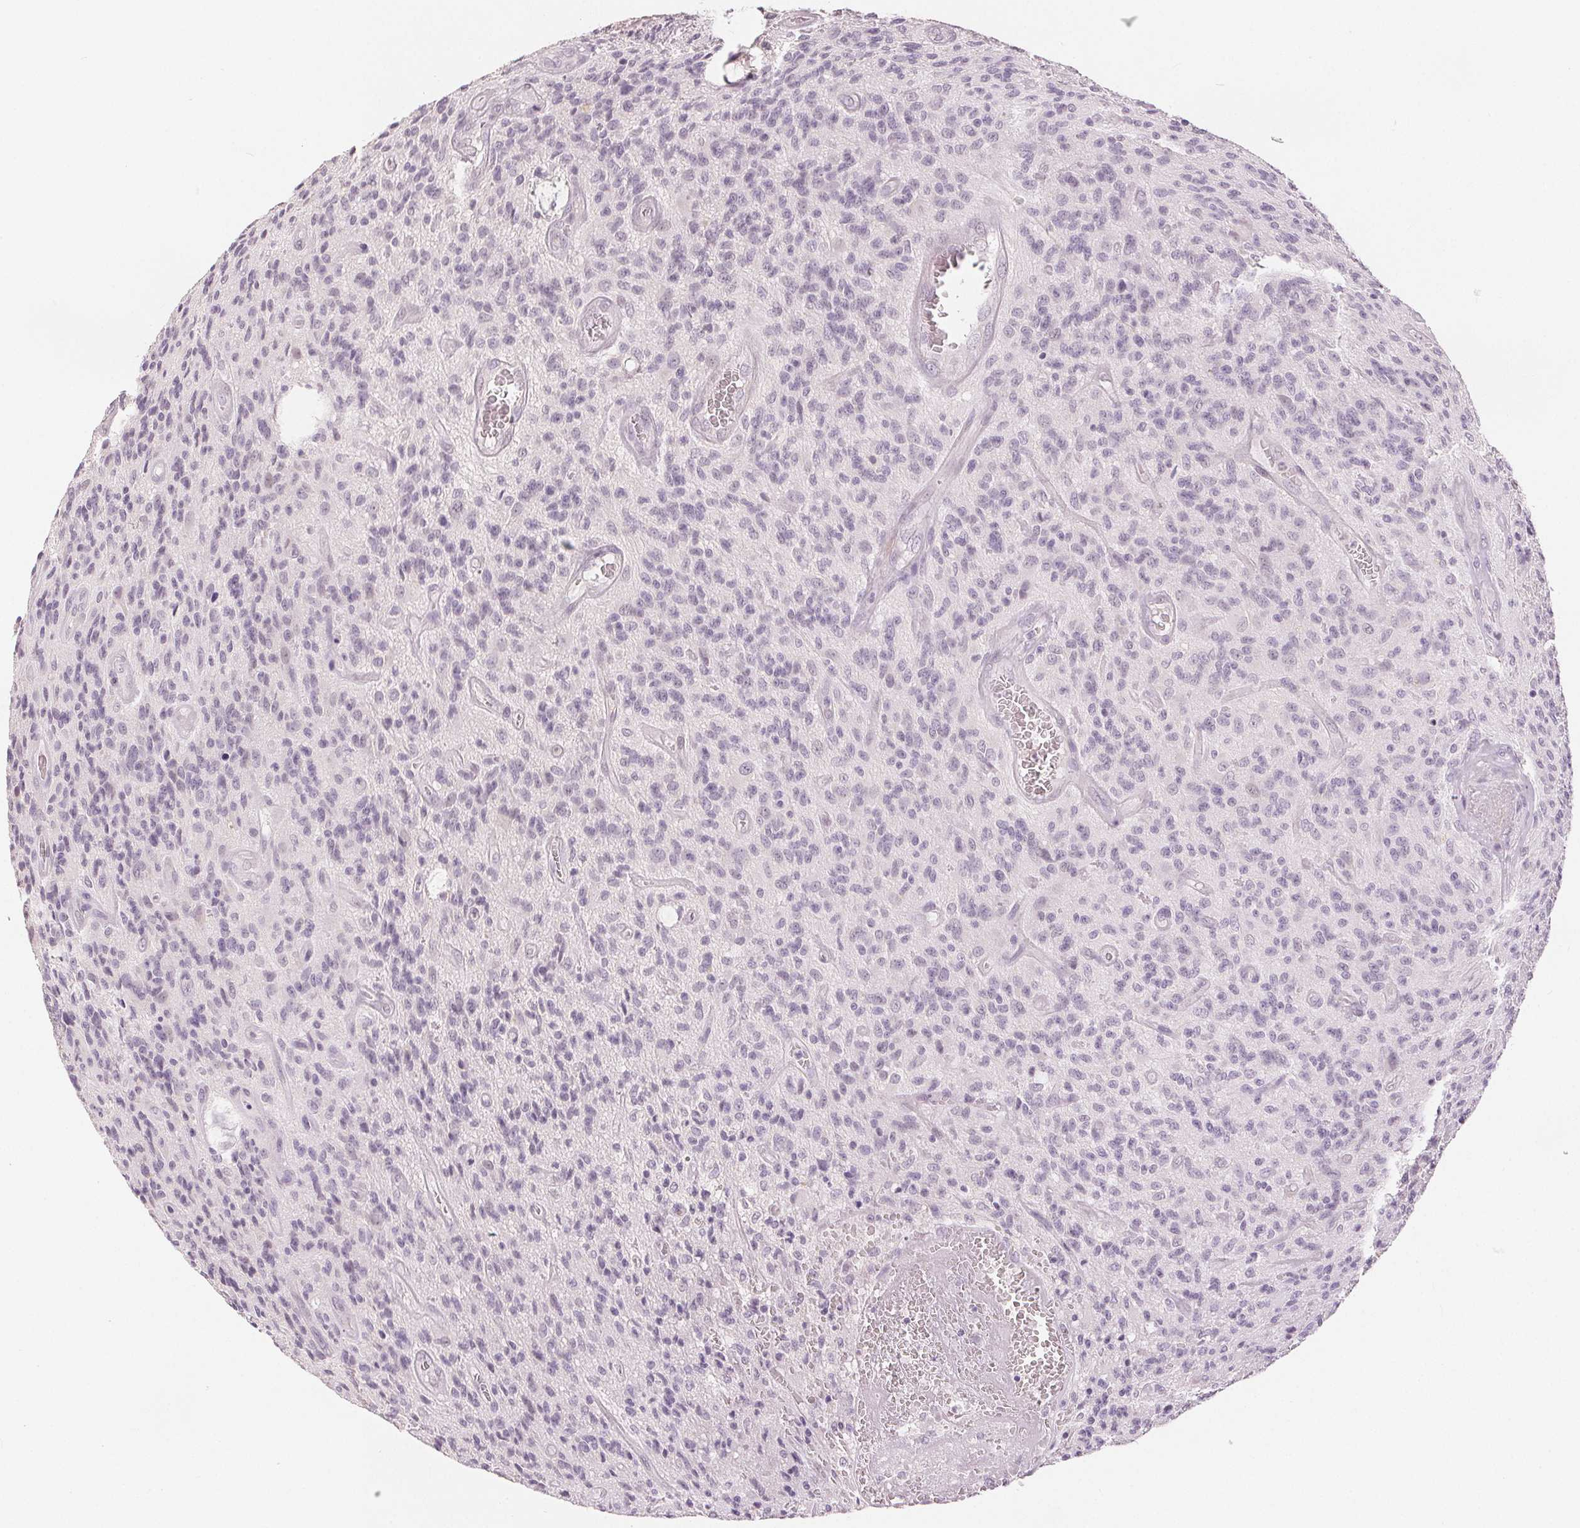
{"staining": {"intensity": "negative", "quantity": "none", "location": "none"}, "tissue": "glioma", "cell_type": "Tumor cells", "image_type": "cancer", "snomed": [{"axis": "morphology", "description": "Glioma, malignant, High grade"}, {"axis": "topography", "description": "Brain"}], "caption": "A high-resolution photomicrograph shows IHC staining of glioma, which shows no significant positivity in tumor cells.", "gene": "SLC27A5", "patient": {"sex": "male", "age": 76}}